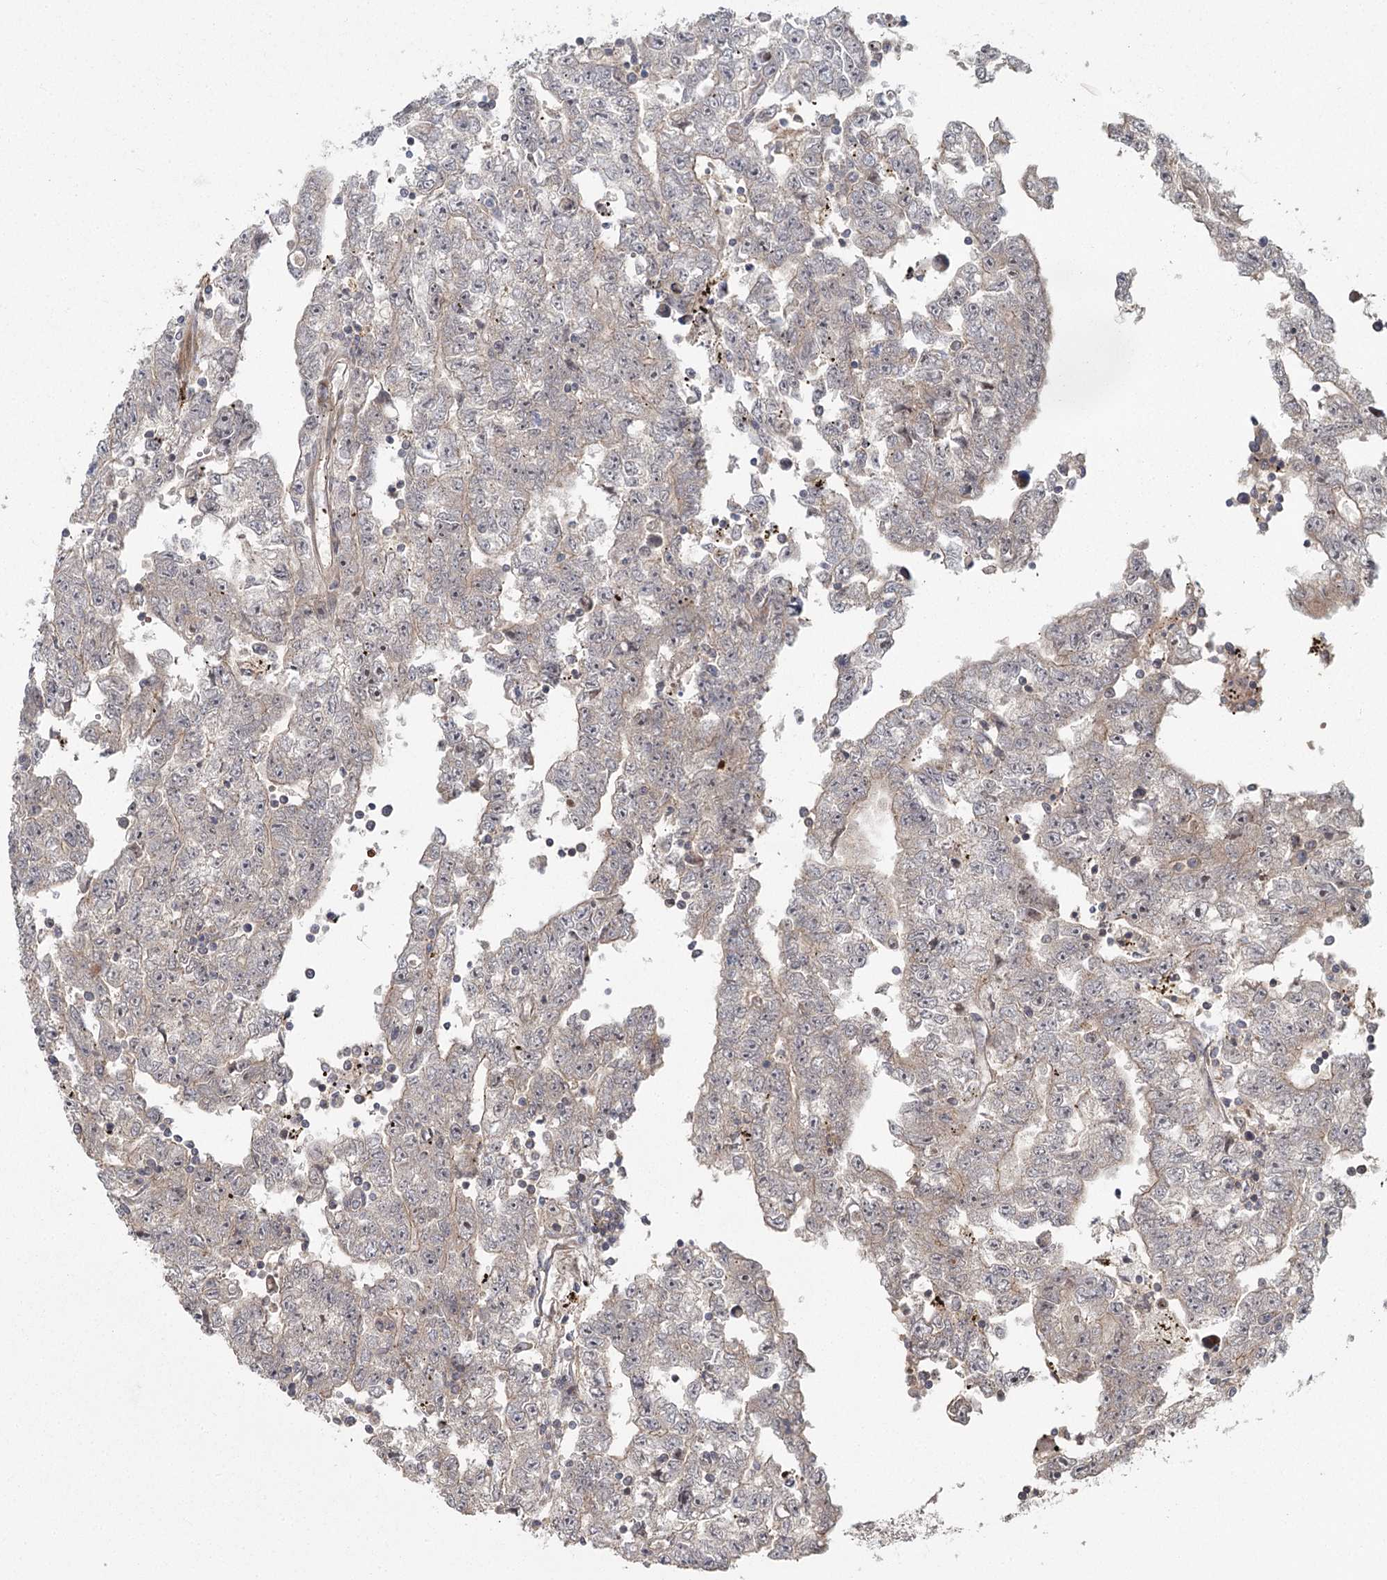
{"staining": {"intensity": "weak", "quantity": "<25%", "location": "cytoplasmic/membranous"}, "tissue": "testis cancer", "cell_type": "Tumor cells", "image_type": "cancer", "snomed": [{"axis": "morphology", "description": "Carcinoma, Embryonal, NOS"}, {"axis": "topography", "description": "Testis"}], "caption": "IHC of human testis cancer demonstrates no staining in tumor cells. The staining is performed using DAB (3,3'-diaminobenzidine) brown chromogen with nuclei counter-stained in using hematoxylin.", "gene": "RAPGEF6", "patient": {"sex": "male", "age": 25}}